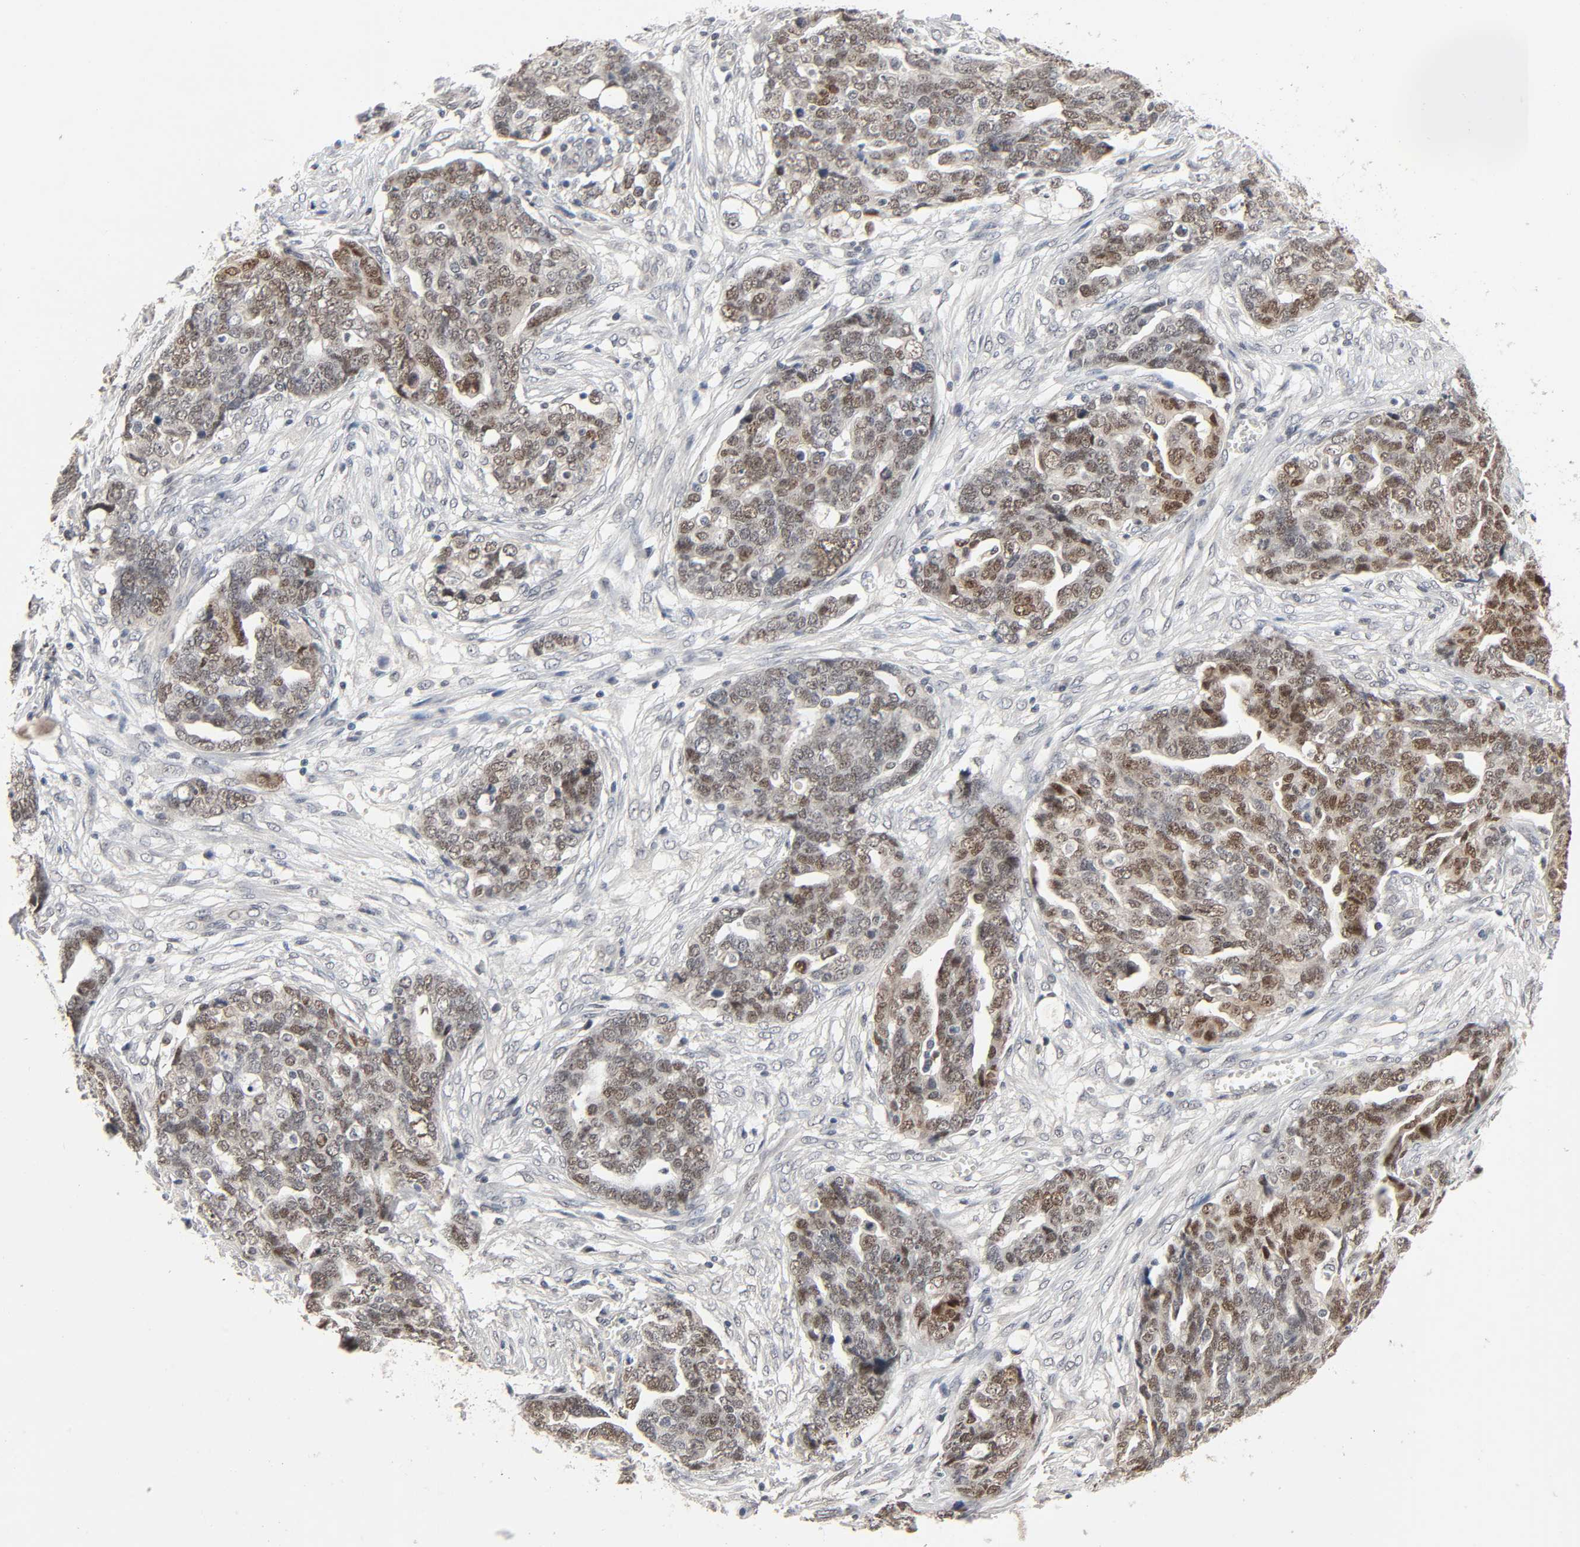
{"staining": {"intensity": "moderate", "quantity": "25%-75%", "location": "nuclear"}, "tissue": "ovarian cancer", "cell_type": "Tumor cells", "image_type": "cancer", "snomed": [{"axis": "morphology", "description": "Normal tissue, NOS"}, {"axis": "morphology", "description": "Cystadenocarcinoma, serous, NOS"}, {"axis": "topography", "description": "Fallopian tube"}, {"axis": "topography", "description": "Ovary"}], "caption": "This micrograph displays immunohistochemistry (IHC) staining of human ovarian serous cystadenocarcinoma, with medium moderate nuclear positivity in about 25%-75% of tumor cells.", "gene": "MAPKAPK5", "patient": {"sex": "female", "age": 56}}